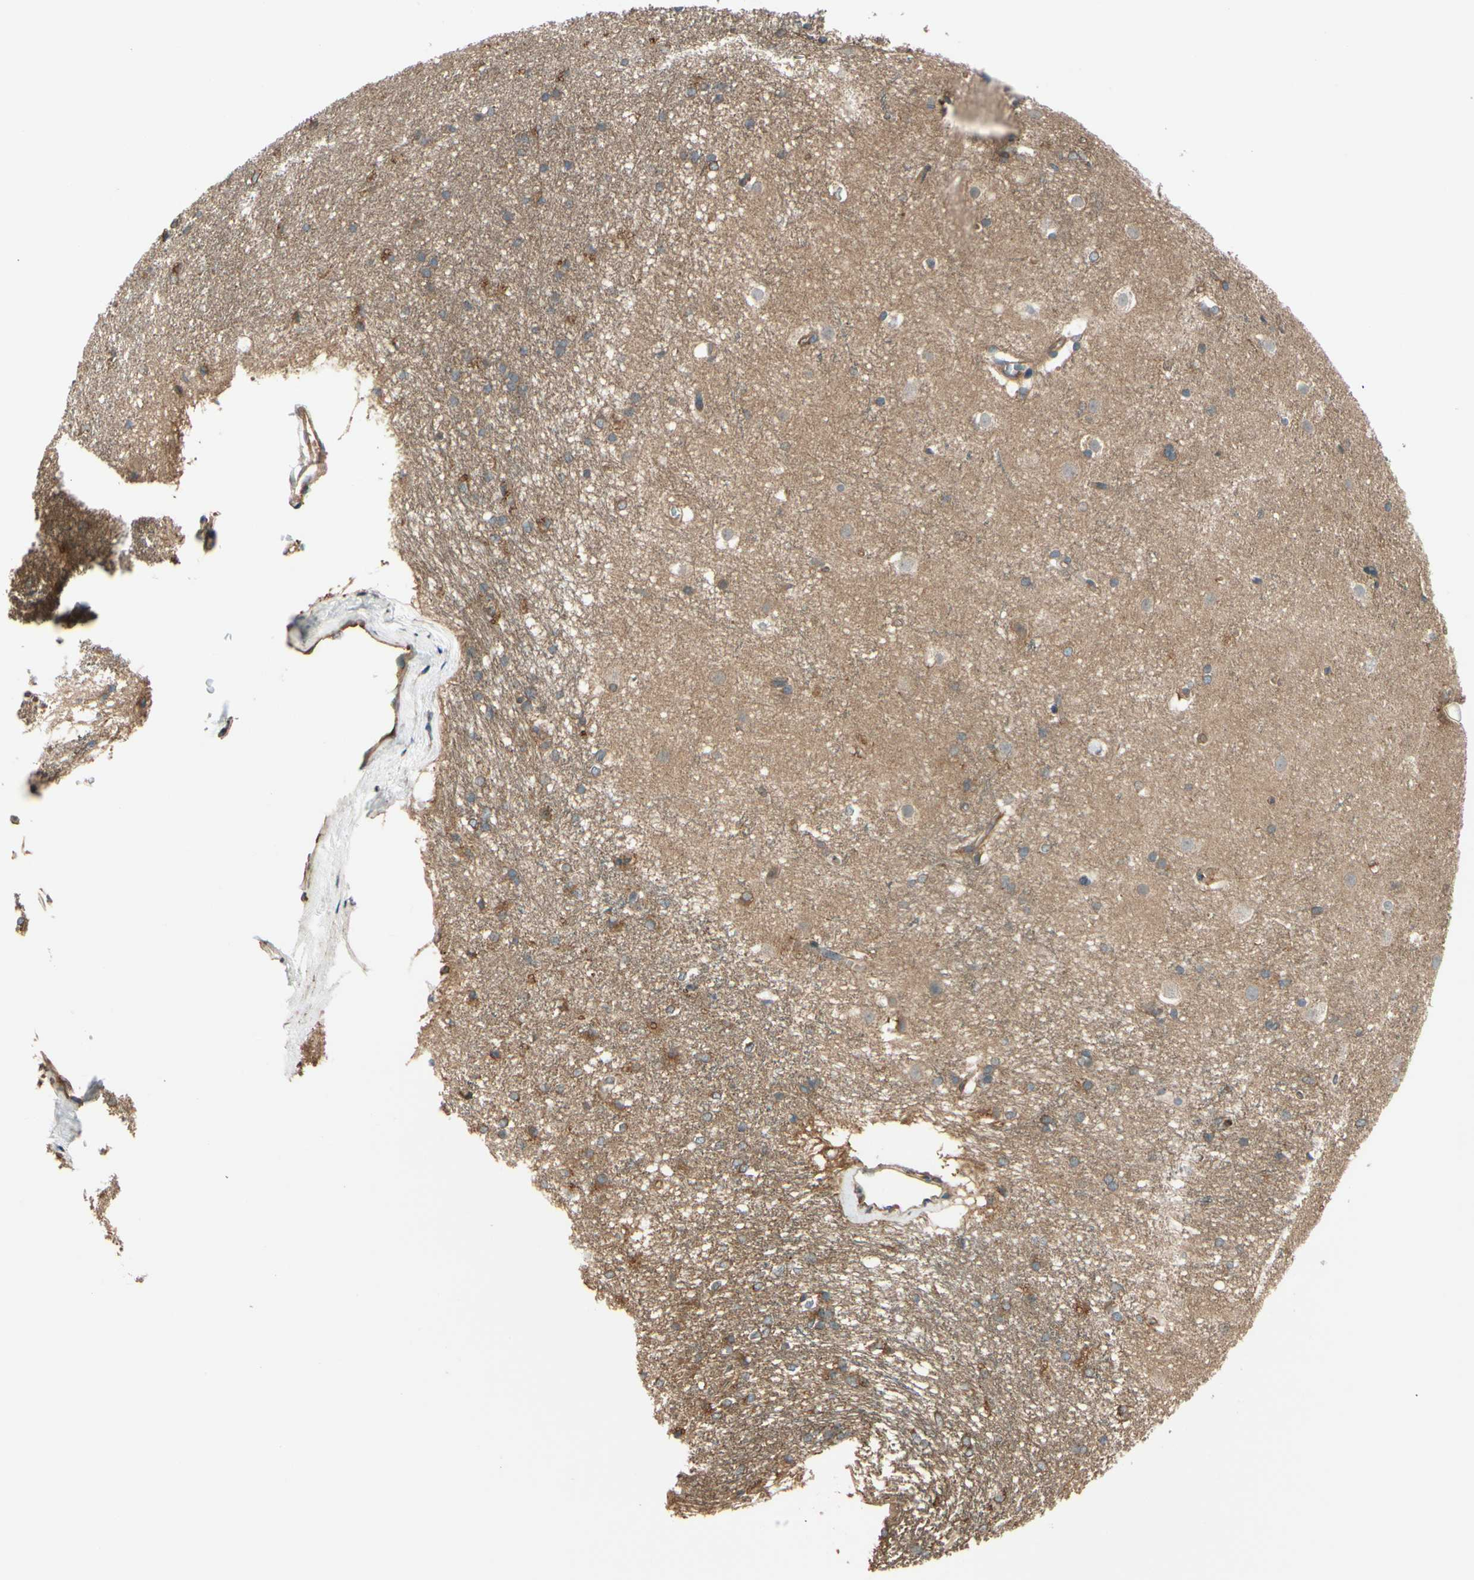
{"staining": {"intensity": "moderate", "quantity": "25%-75%", "location": "cytoplasmic/membranous"}, "tissue": "caudate", "cell_type": "Glial cells", "image_type": "normal", "snomed": [{"axis": "morphology", "description": "Normal tissue, NOS"}, {"axis": "topography", "description": "Lateral ventricle wall"}], "caption": "A high-resolution histopathology image shows immunohistochemistry staining of unremarkable caudate, which reveals moderate cytoplasmic/membranous expression in approximately 25%-75% of glial cells.", "gene": "EPS15", "patient": {"sex": "female", "age": 19}}